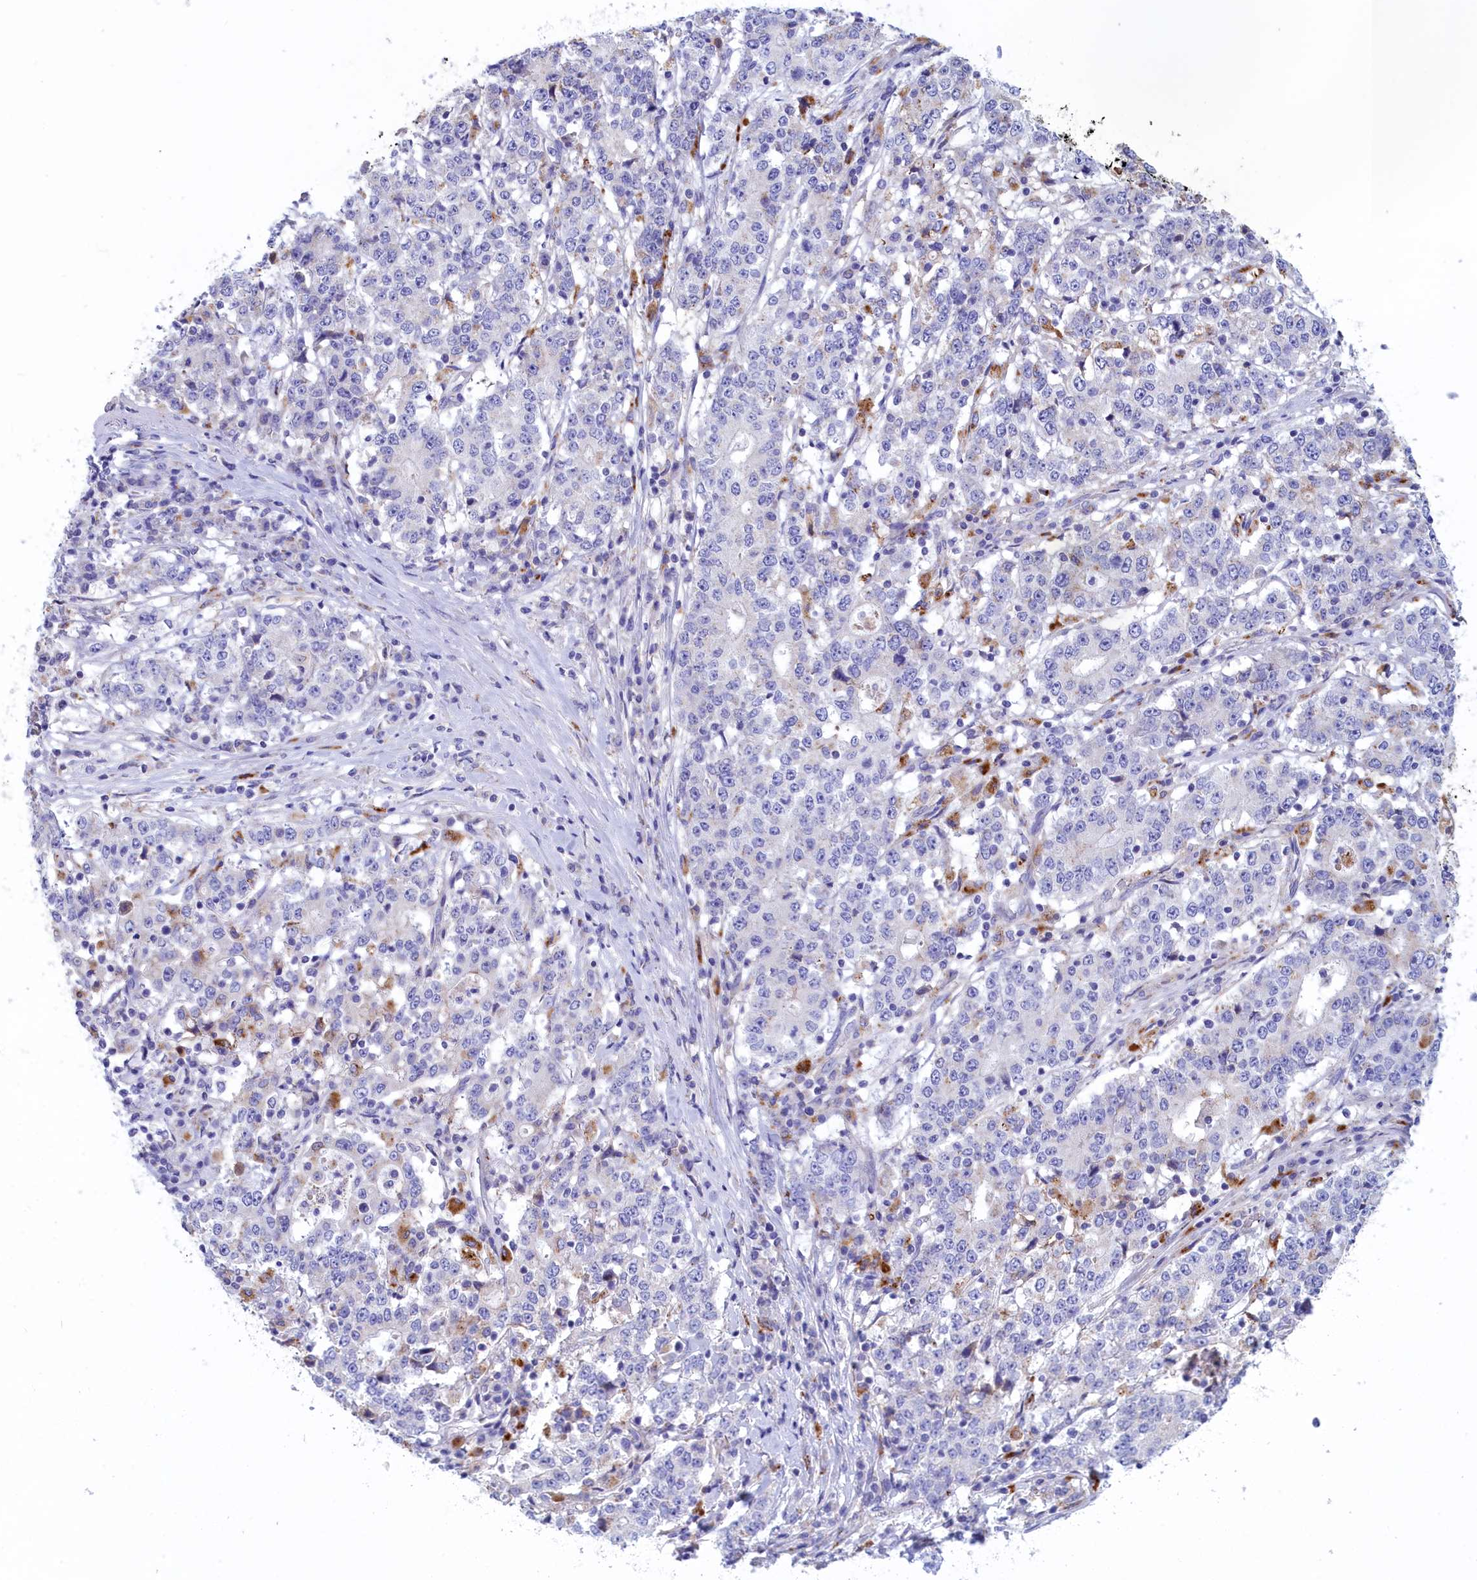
{"staining": {"intensity": "negative", "quantity": "none", "location": "none"}, "tissue": "stomach cancer", "cell_type": "Tumor cells", "image_type": "cancer", "snomed": [{"axis": "morphology", "description": "Adenocarcinoma, NOS"}, {"axis": "topography", "description": "Stomach"}], "caption": "Immunohistochemistry histopathology image of adenocarcinoma (stomach) stained for a protein (brown), which shows no staining in tumor cells.", "gene": "WDR6", "patient": {"sex": "male", "age": 59}}